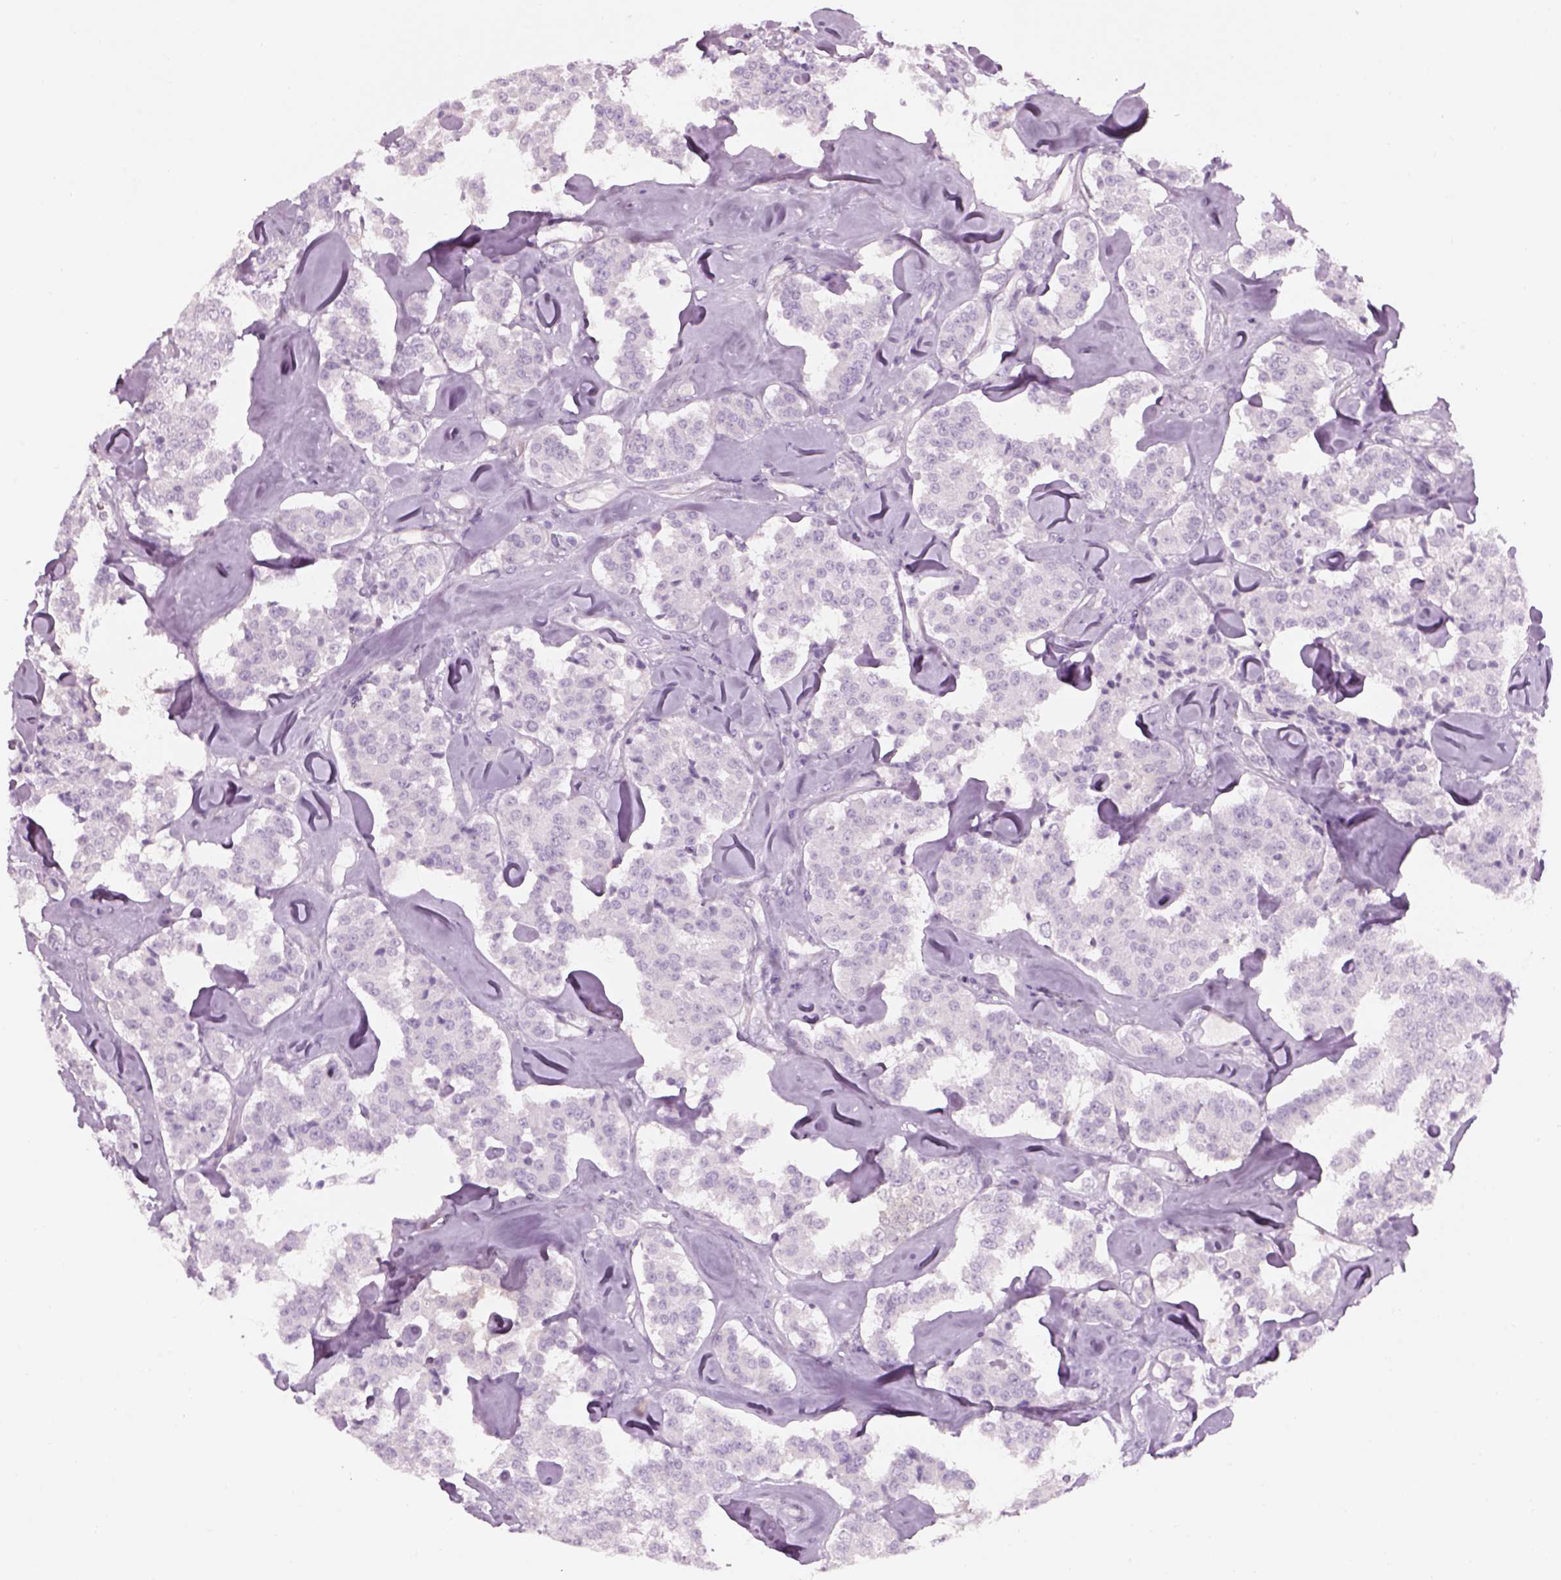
{"staining": {"intensity": "negative", "quantity": "none", "location": "none"}, "tissue": "carcinoid", "cell_type": "Tumor cells", "image_type": "cancer", "snomed": [{"axis": "morphology", "description": "Carcinoid, malignant, NOS"}, {"axis": "topography", "description": "Pancreas"}], "caption": "The photomicrograph demonstrates no staining of tumor cells in carcinoid.", "gene": "GAS2L2", "patient": {"sex": "male", "age": 41}}